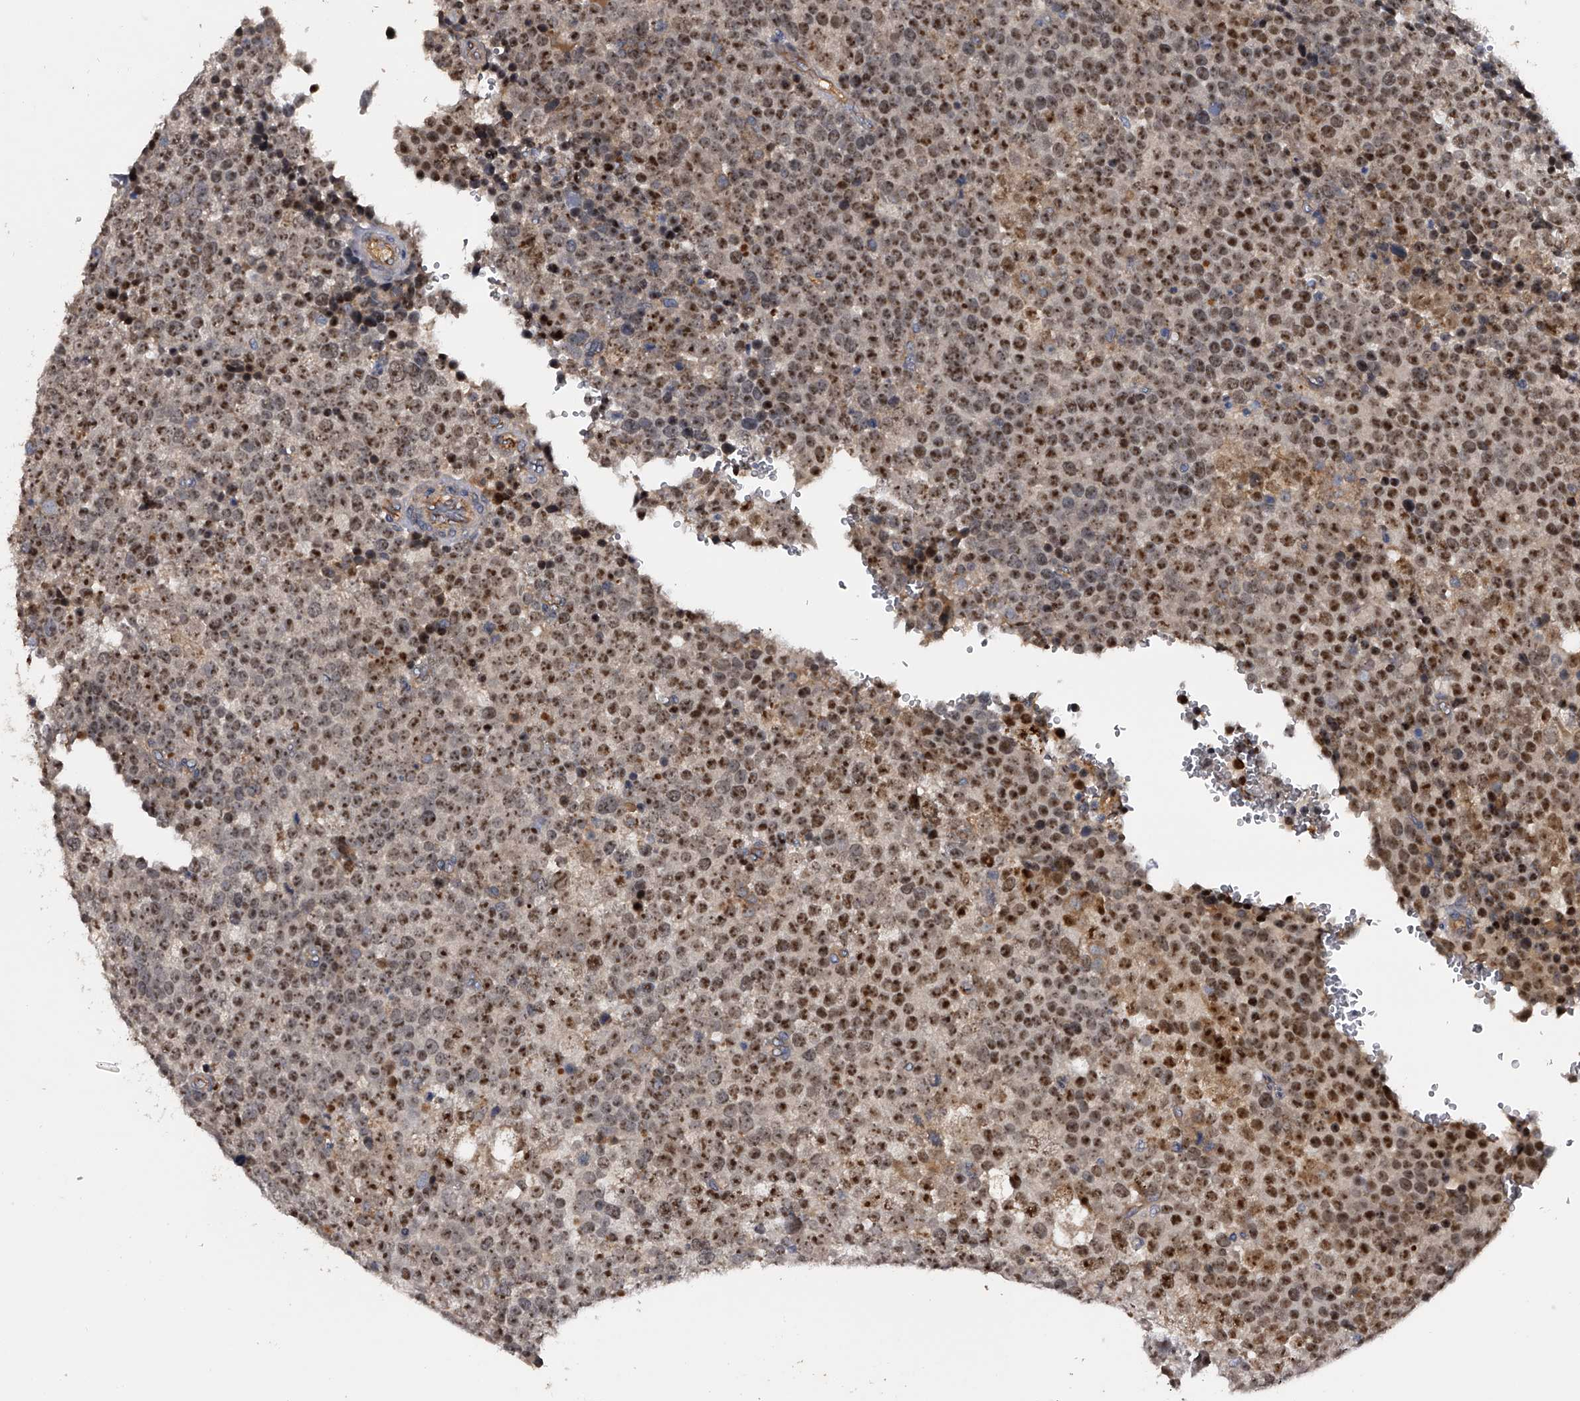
{"staining": {"intensity": "moderate", "quantity": ">75%", "location": "nuclear"}, "tissue": "testis cancer", "cell_type": "Tumor cells", "image_type": "cancer", "snomed": [{"axis": "morphology", "description": "Seminoma, NOS"}, {"axis": "topography", "description": "Testis"}], "caption": "Immunohistochemistry (IHC) (DAB) staining of human testis cancer (seminoma) demonstrates moderate nuclear protein staining in about >75% of tumor cells.", "gene": "MDN1", "patient": {"sex": "male", "age": 71}}